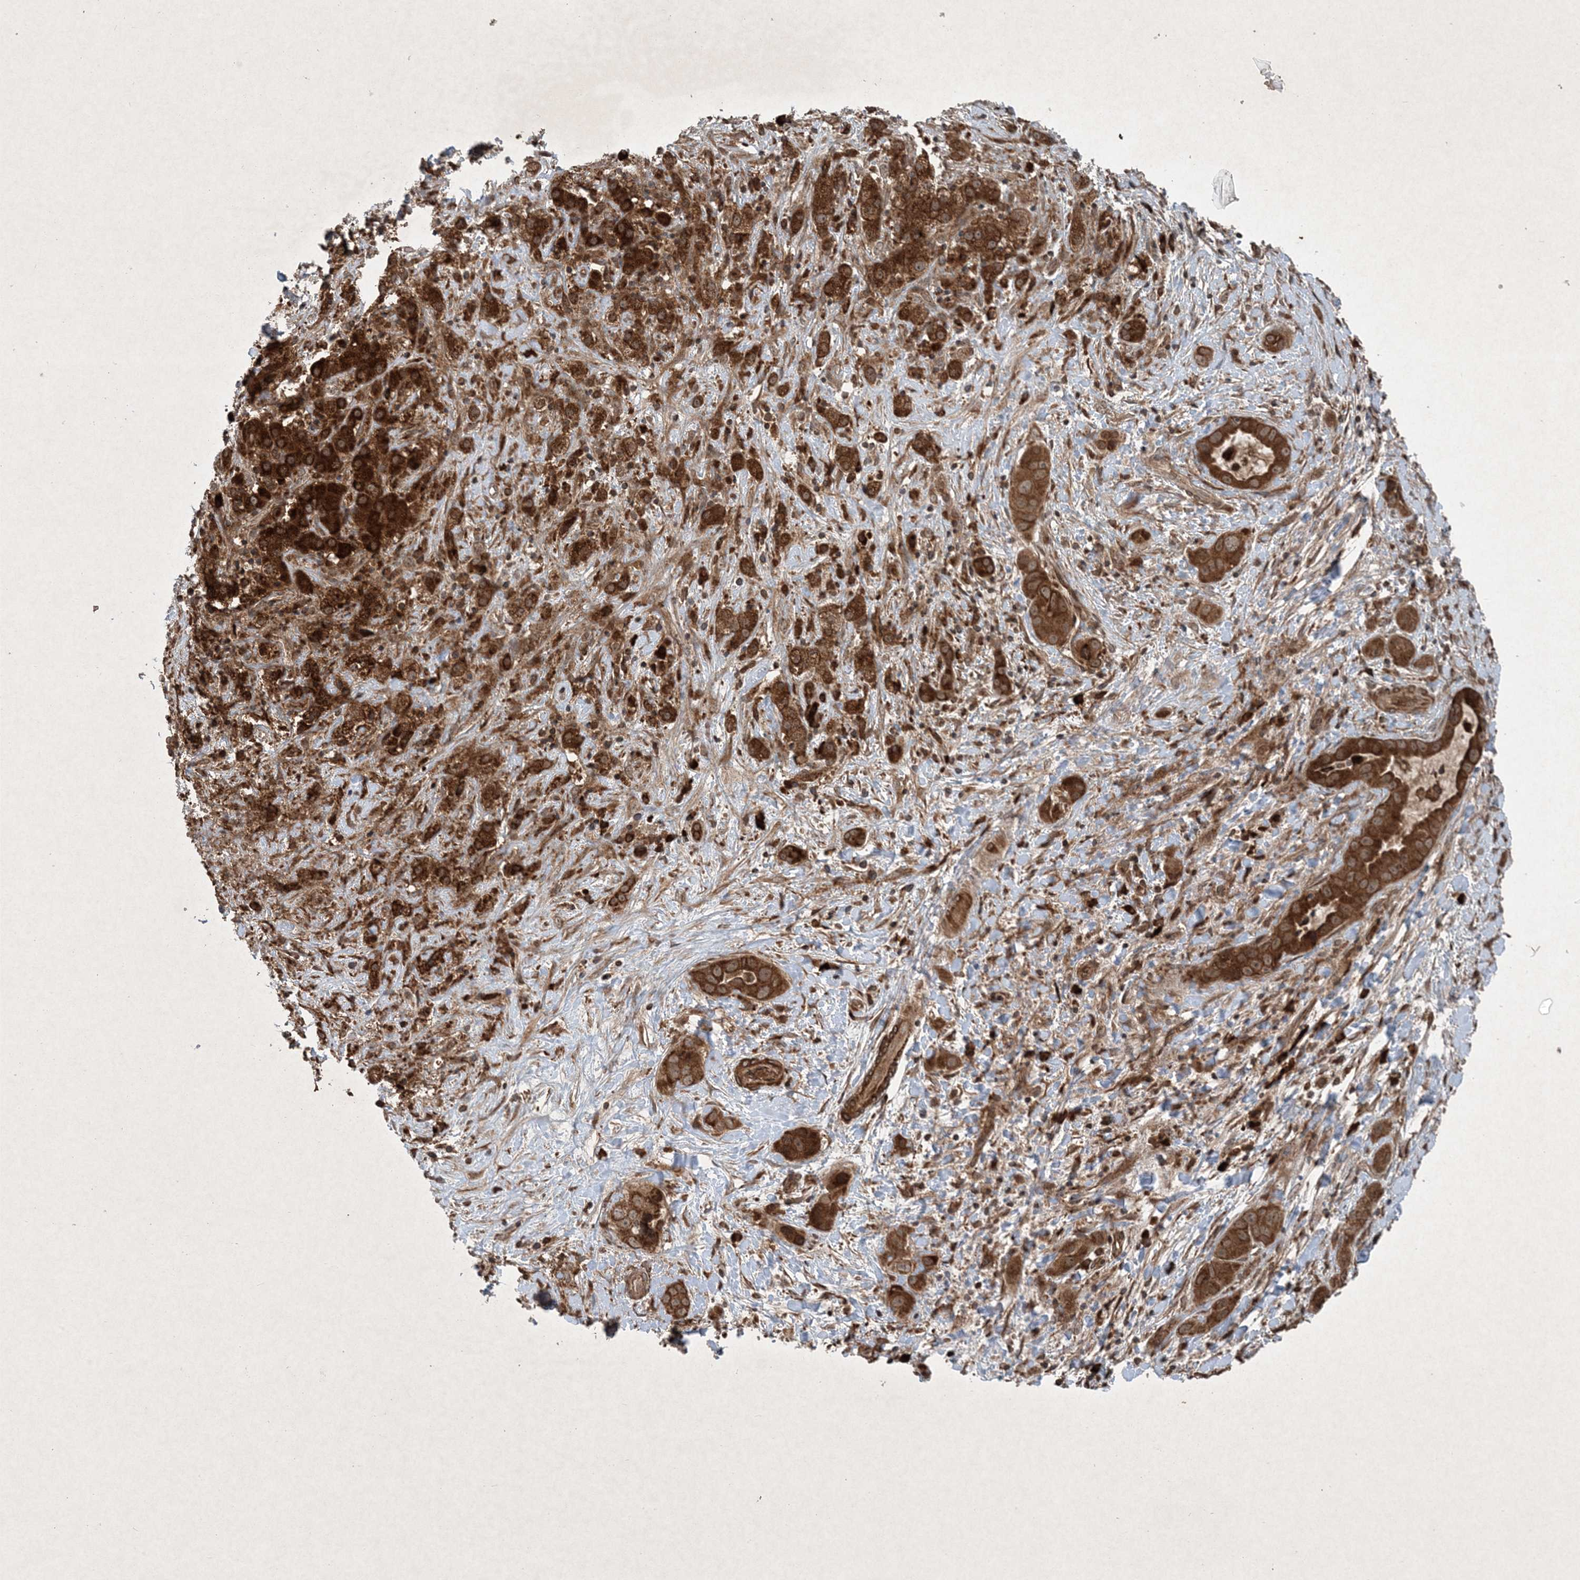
{"staining": {"intensity": "strong", "quantity": ">75%", "location": "cytoplasmic/membranous"}, "tissue": "liver cancer", "cell_type": "Tumor cells", "image_type": "cancer", "snomed": [{"axis": "morphology", "description": "Cholangiocarcinoma"}, {"axis": "topography", "description": "Liver"}], "caption": "This is a photomicrograph of IHC staining of liver cholangiocarcinoma, which shows strong staining in the cytoplasmic/membranous of tumor cells.", "gene": "GNG5", "patient": {"sex": "female", "age": 52}}